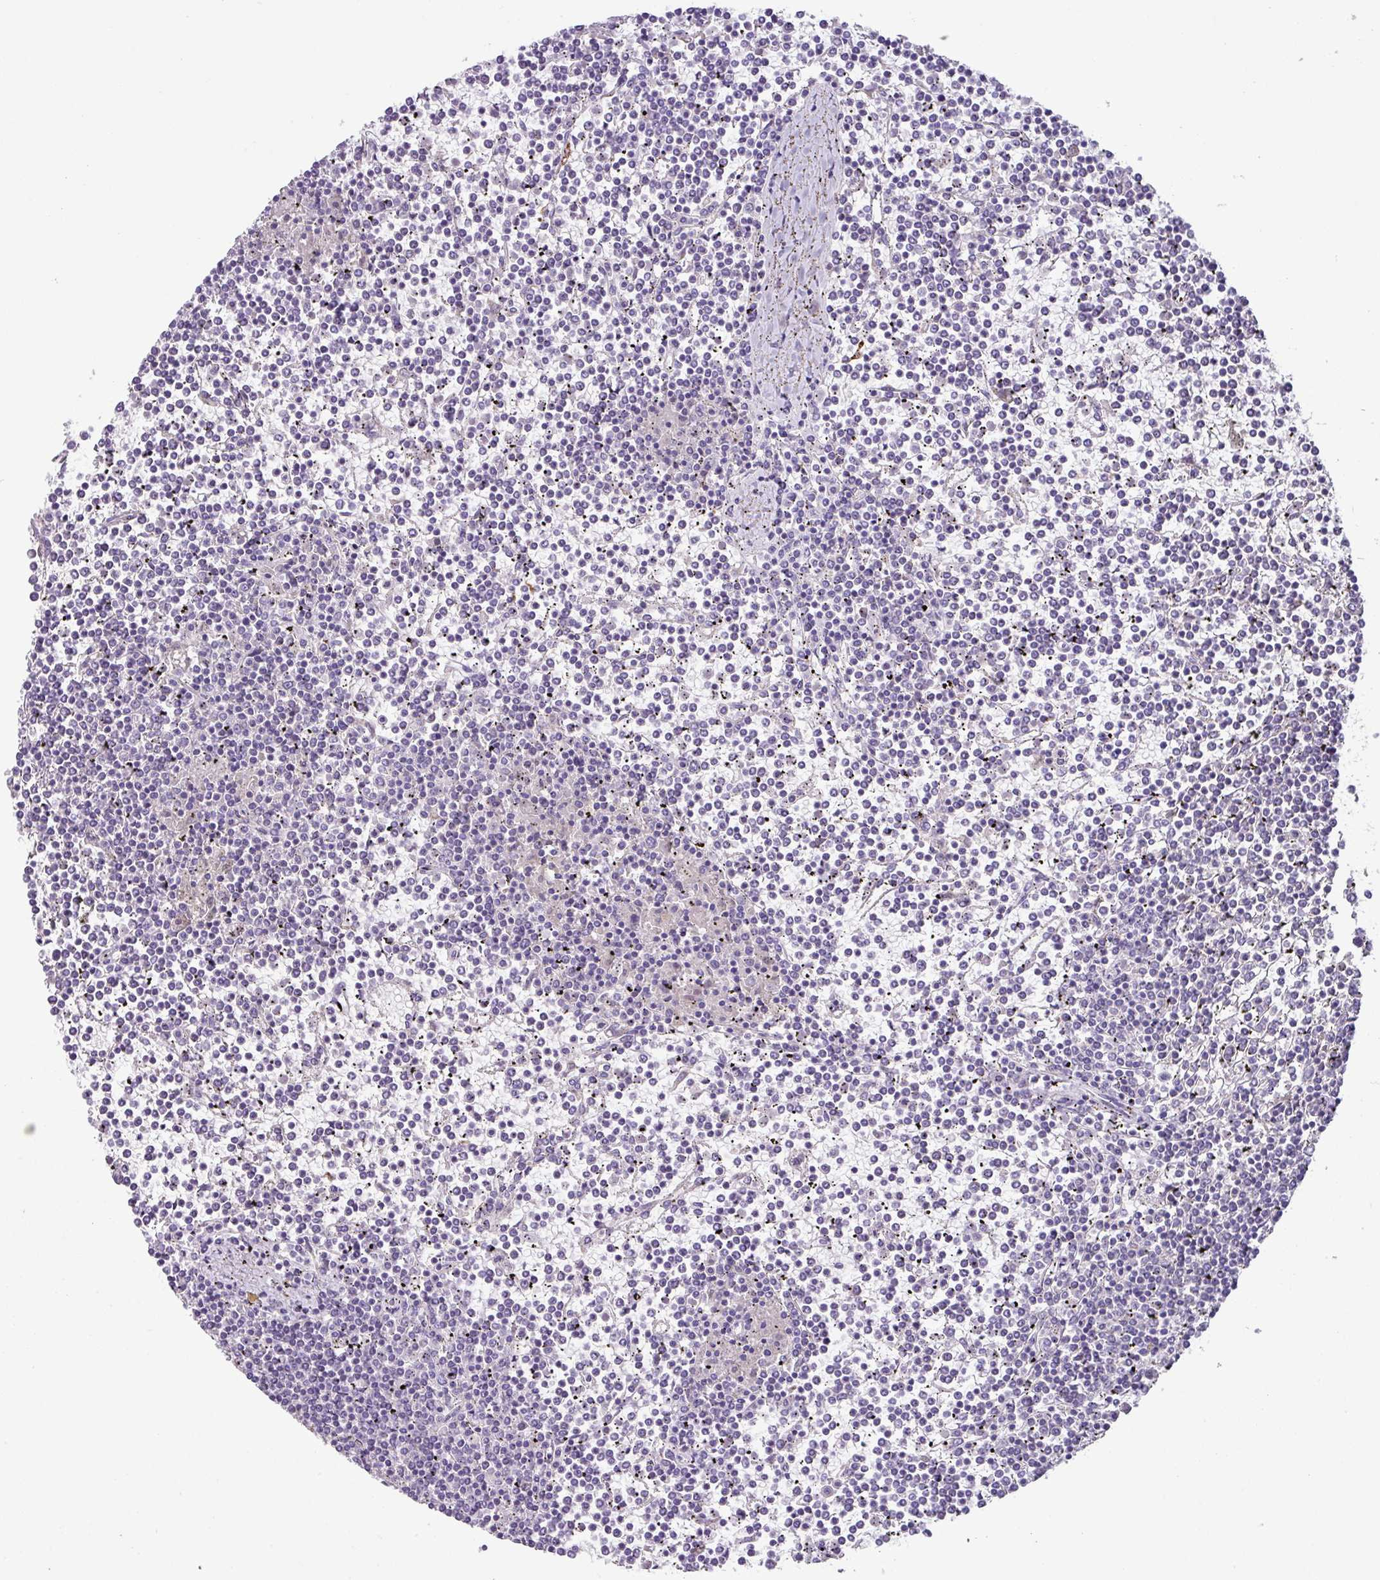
{"staining": {"intensity": "negative", "quantity": "none", "location": "none"}, "tissue": "lymphoma", "cell_type": "Tumor cells", "image_type": "cancer", "snomed": [{"axis": "morphology", "description": "Malignant lymphoma, non-Hodgkin's type, Low grade"}, {"axis": "topography", "description": "Spleen"}], "caption": "Protein analysis of lymphoma shows no significant positivity in tumor cells.", "gene": "PLEKHH3", "patient": {"sex": "female", "age": 19}}